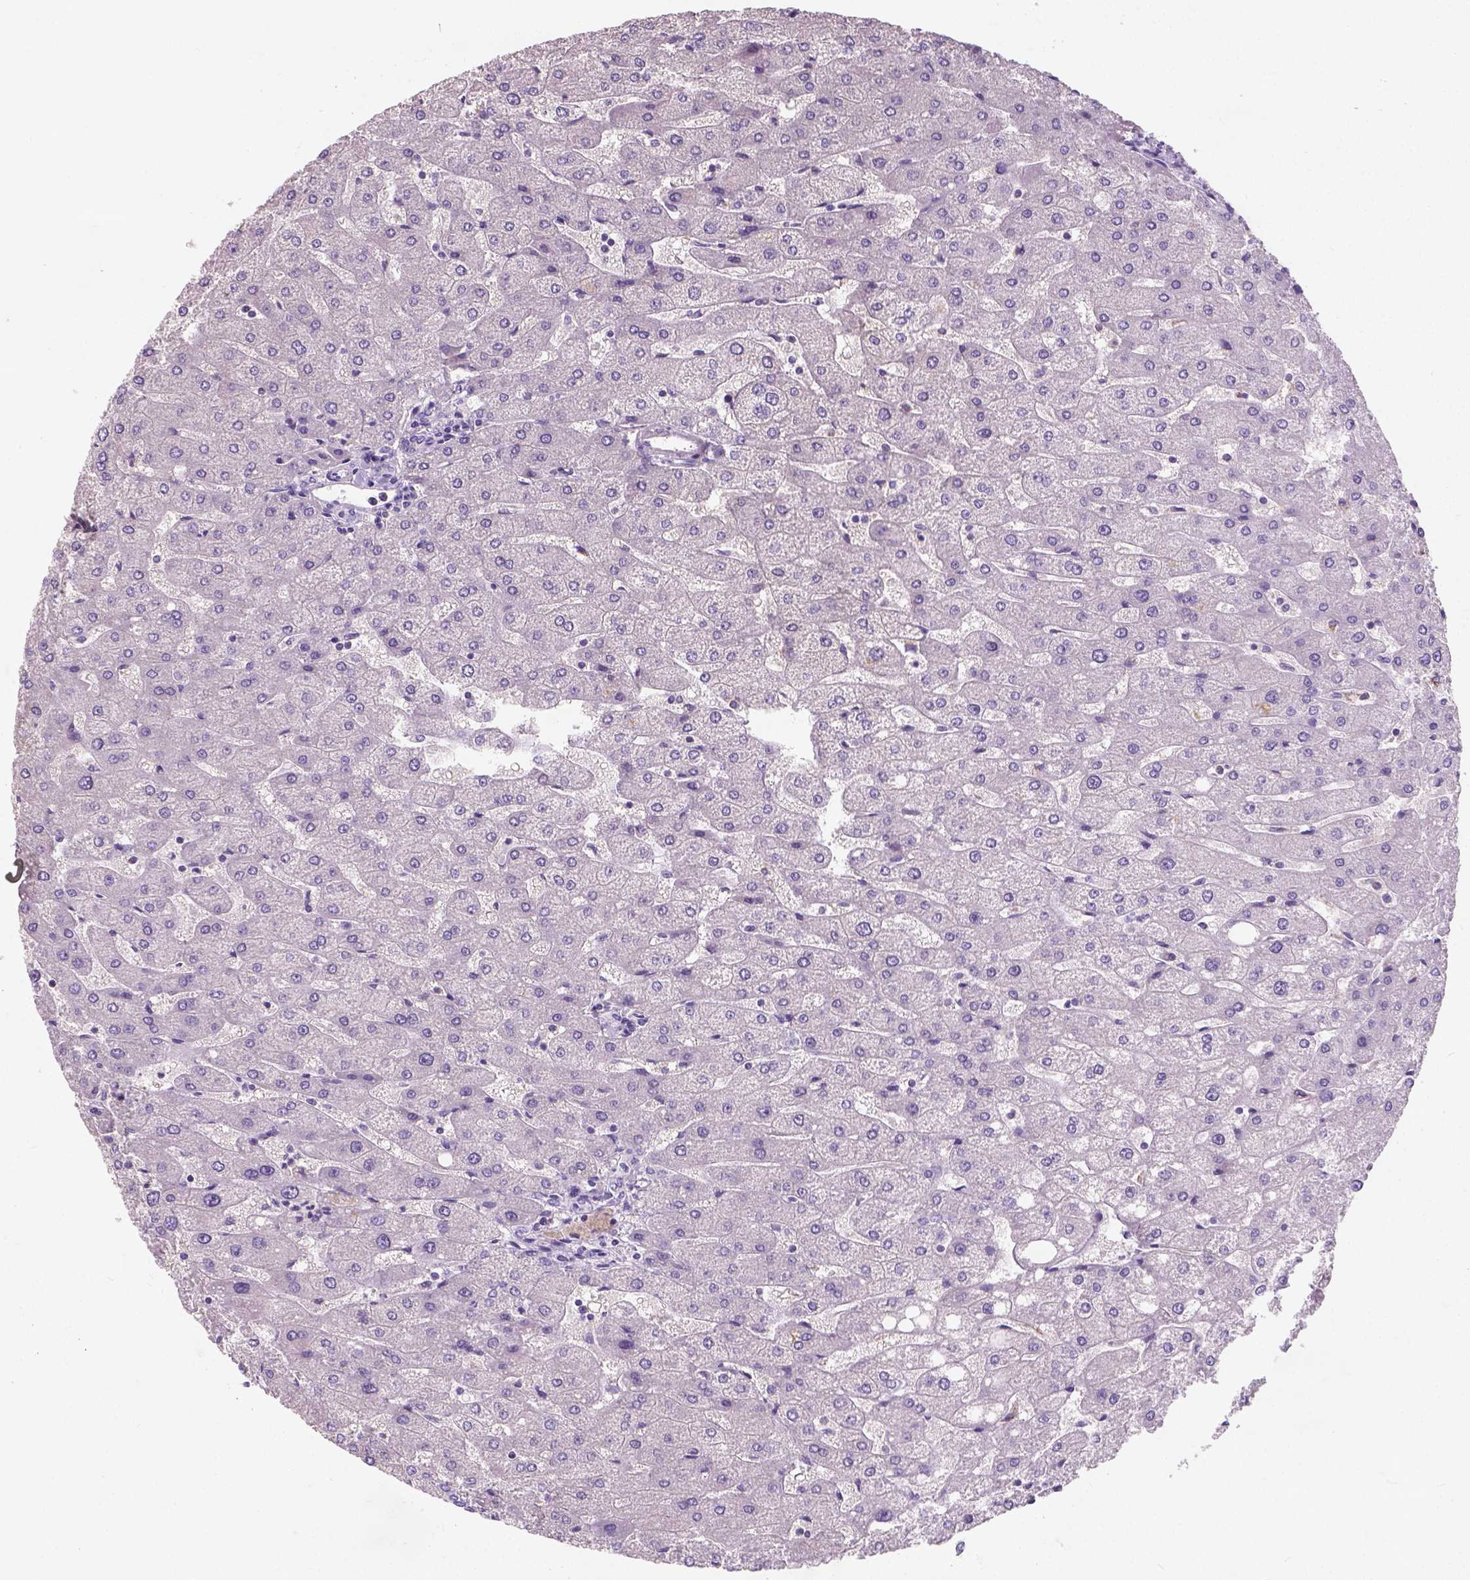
{"staining": {"intensity": "negative", "quantity": "none", "location": "none"}, "tissue": "liver", "cell_type": "Cholangiocytes", "image_type": "normal", "snomed": [{"axis": "morphology", "description": "Normal tissue, NOS"}, {"axis": "topography", "description": "Liver"}], "caption": "The image shows no significant staining in cholangiocytes of liver.", "gene": "CHODL", "patient": {"sex": "male", "age": 67}}